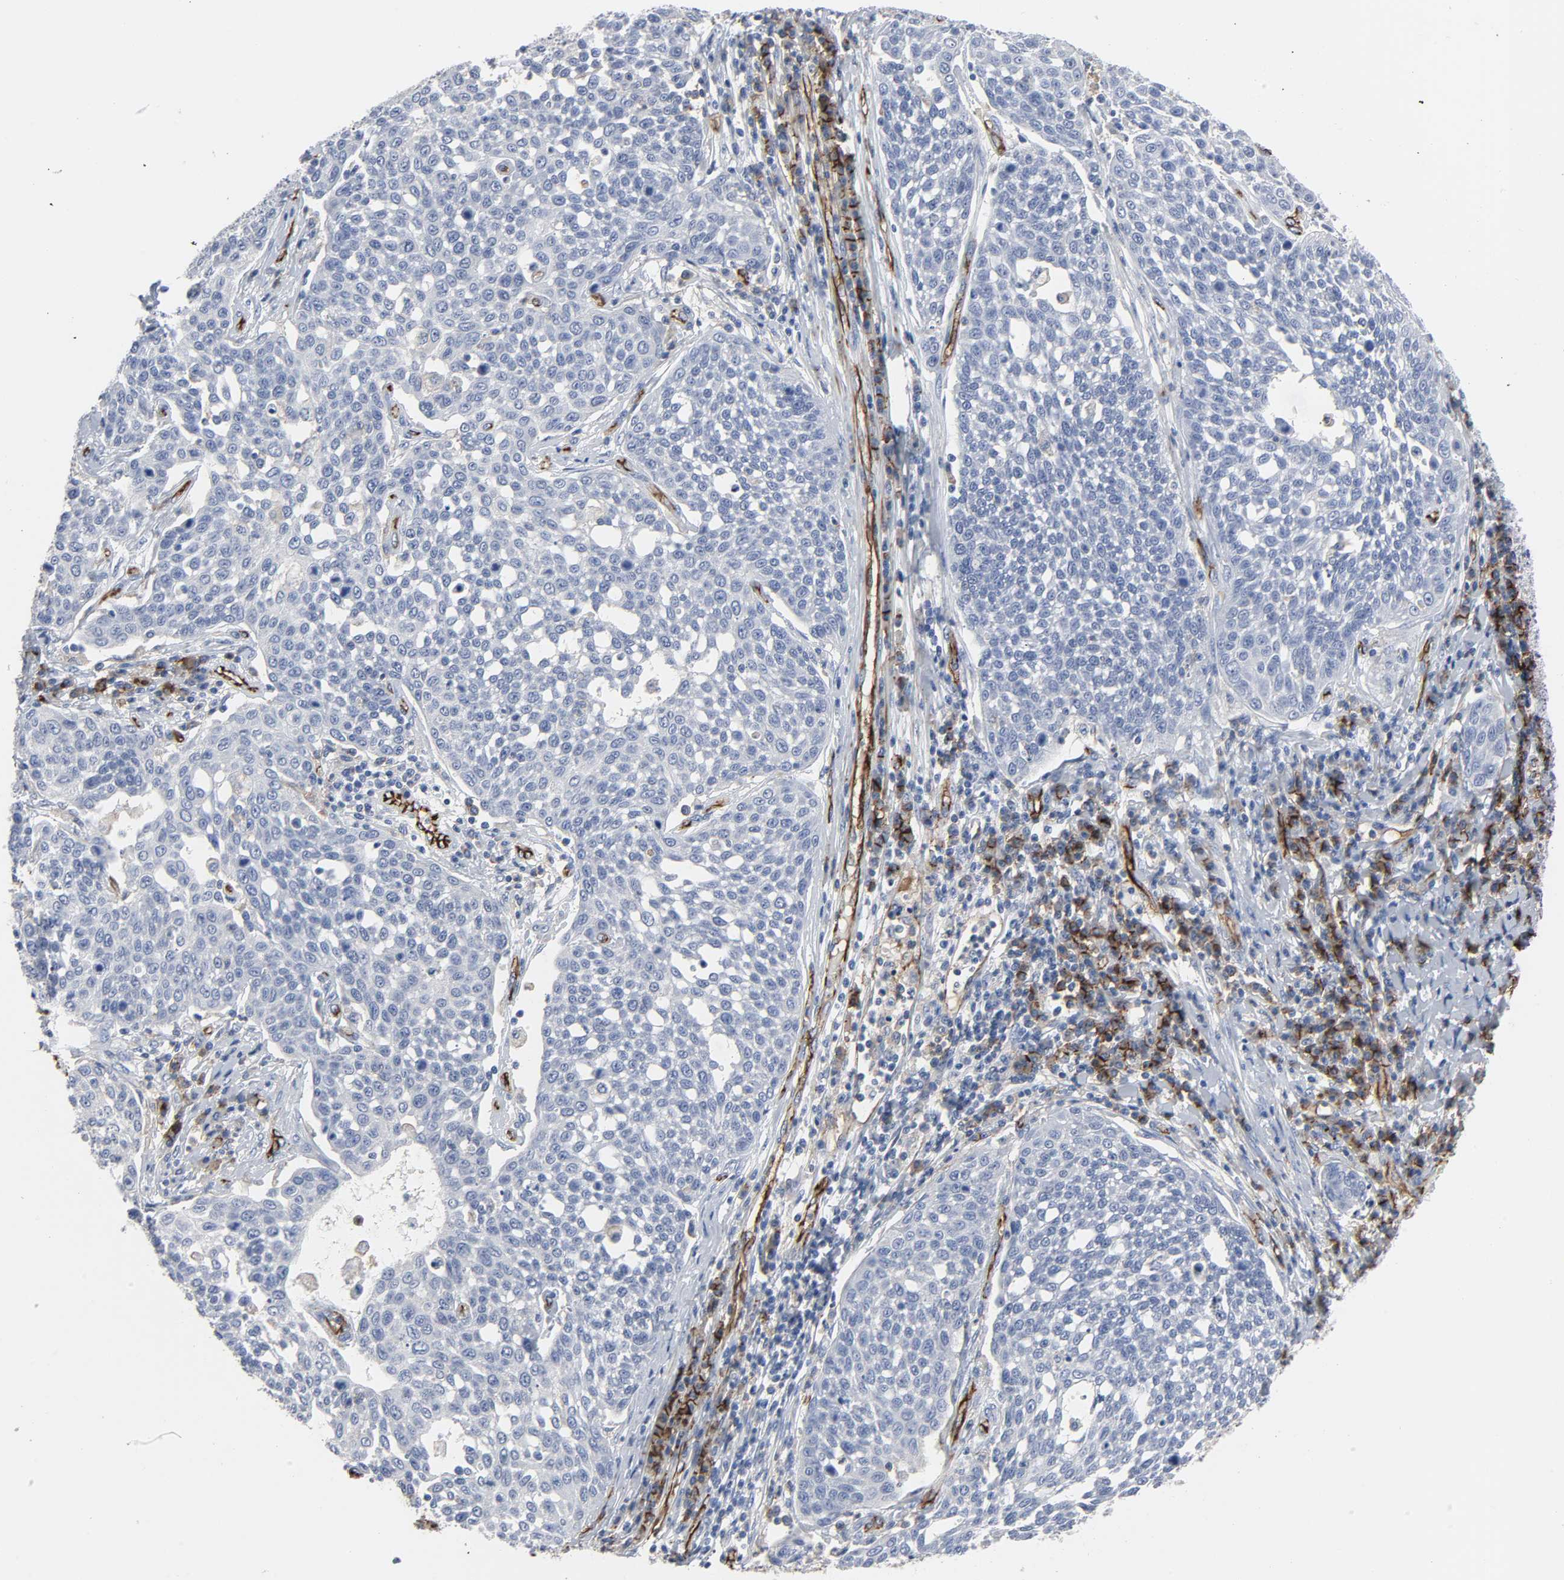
{"staining": {"intensity": "negative", "quantity": "none", "location": "none"}, "tissue": "cervical cancer", "cell_type": "Tumor cells", "image_type": "cancer", "snomed": [{"axis": "morphology", "description": "Squamous cell carcinoma, NOS"}, {"axis": "topography", "description": "Cervix"}], "caption": "Tumor cells are negative for protein expression in human cervical cancer.", "gene": "PECAM1", "patient": {"sex": "female", "age": 34}}